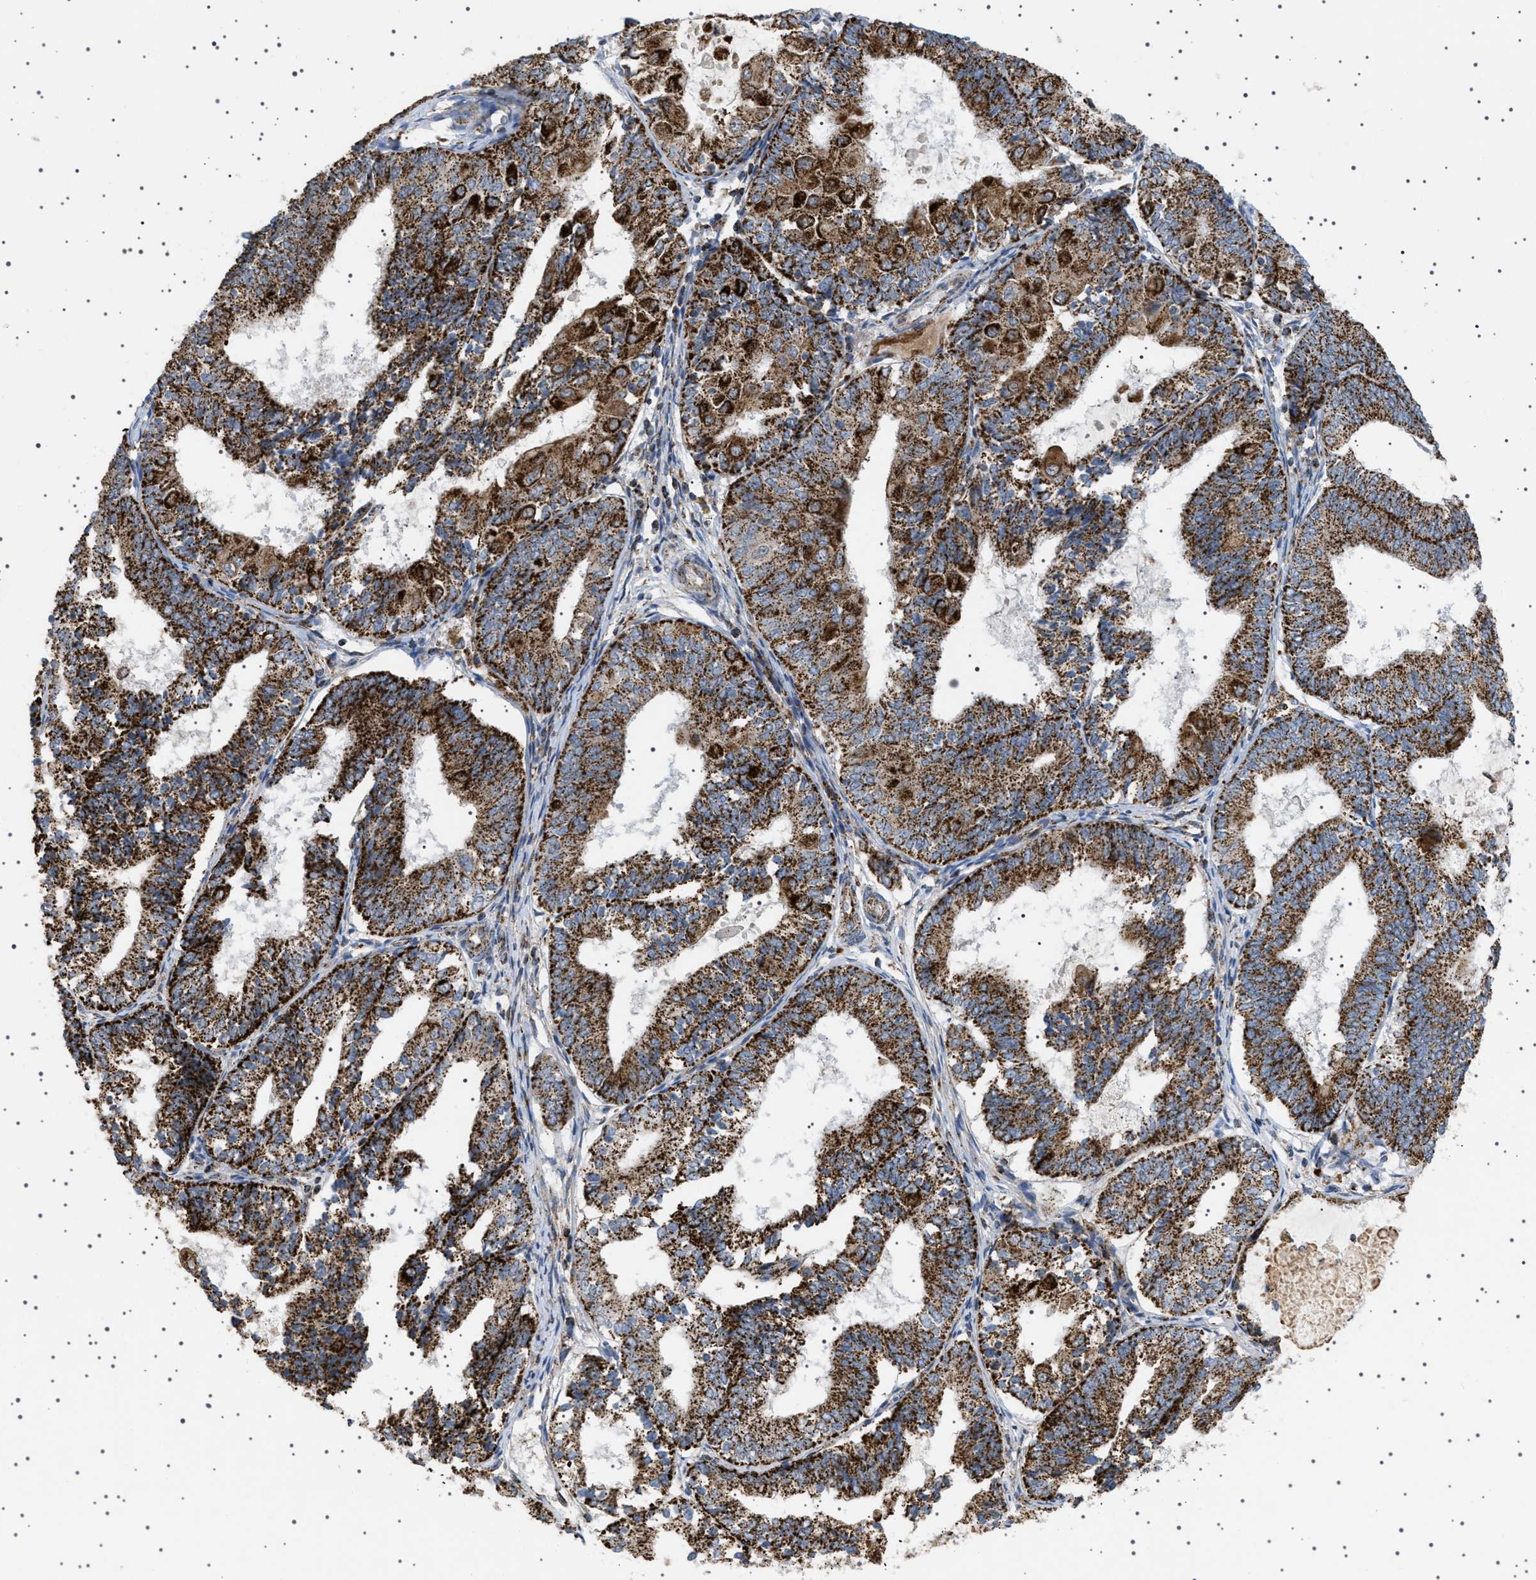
{"staining": {"intensity": "strong", "quantity": ">75%", "location": "cytoplasmic/membranous"}, "tissue": "endometrial cancer", "cell_type": "Tumor cells", "image_type": "cancer", "snomed": [{"axis": "morphology", "description": "Adenocarcinoma, NOS"}, {"axis": "topography", "description": "Endometrium"}], "caption": "Brown immunohistochemical staining in human endometrial adenocarcinoma shows strong cytoplasmic/membranous expression in approximately >75% of tumor cells.", "gene": "UBXN8", "patient": {"sex": "female", "age": 81}}